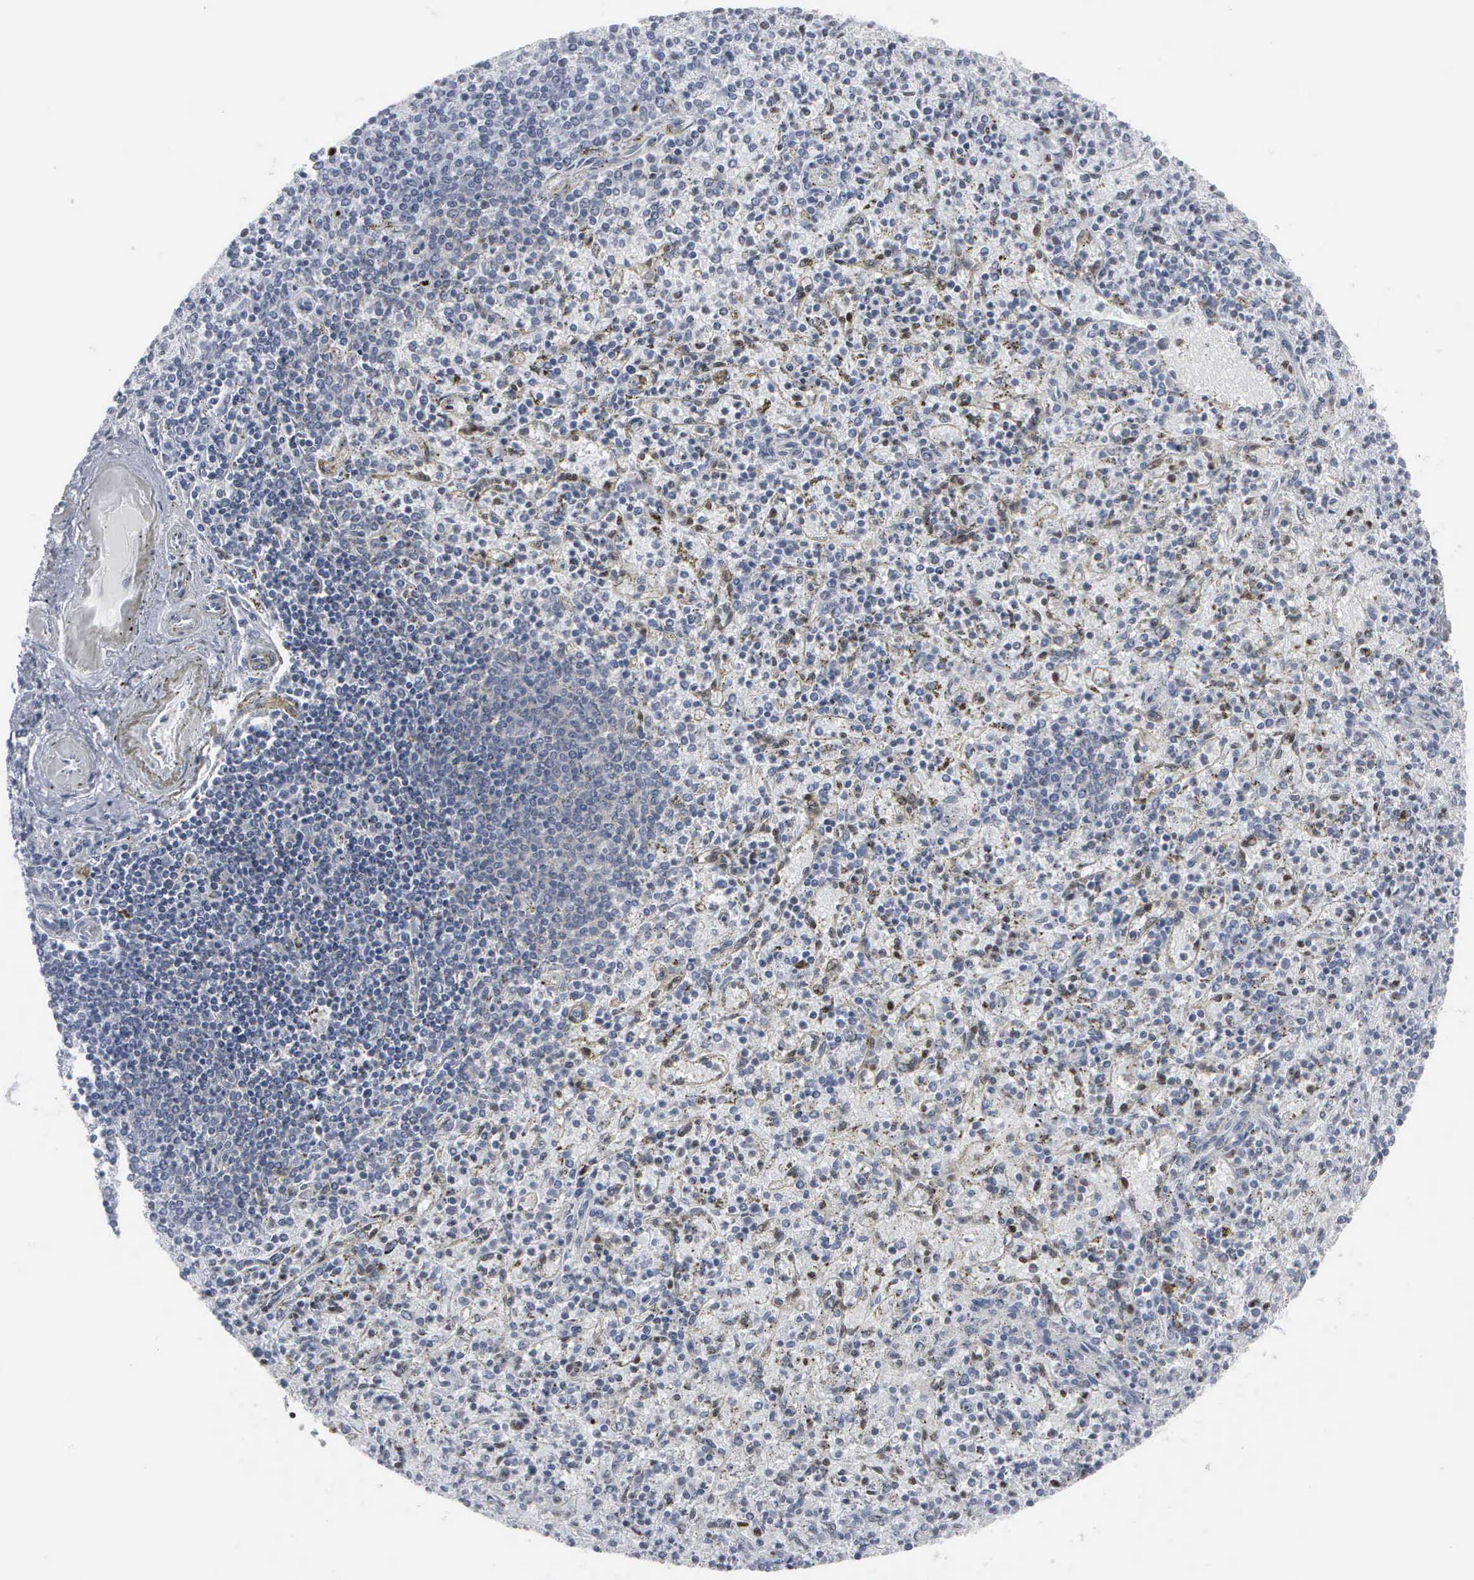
{"staining": {"intensity": "moderate", "quantity": "25%-75%", "location": "nuclear"}, "tissue": "spleen", "cell_type": "Cells in red pulp", "image_type": "normal", "snomed": [{"axis": "morphology", "description": "Normal tissue, NOS"}, {"axis": "topography", "description": "Spleen"}], "caption": "Moderate nuclear positivity for a protein is appreciated in approximately 25%-75% of cells in red pulp of unremarkable spleen using immunohistochemistry (IHC).", "gene": "CCND3", "patient": {"sex": "male", "age": 72}}